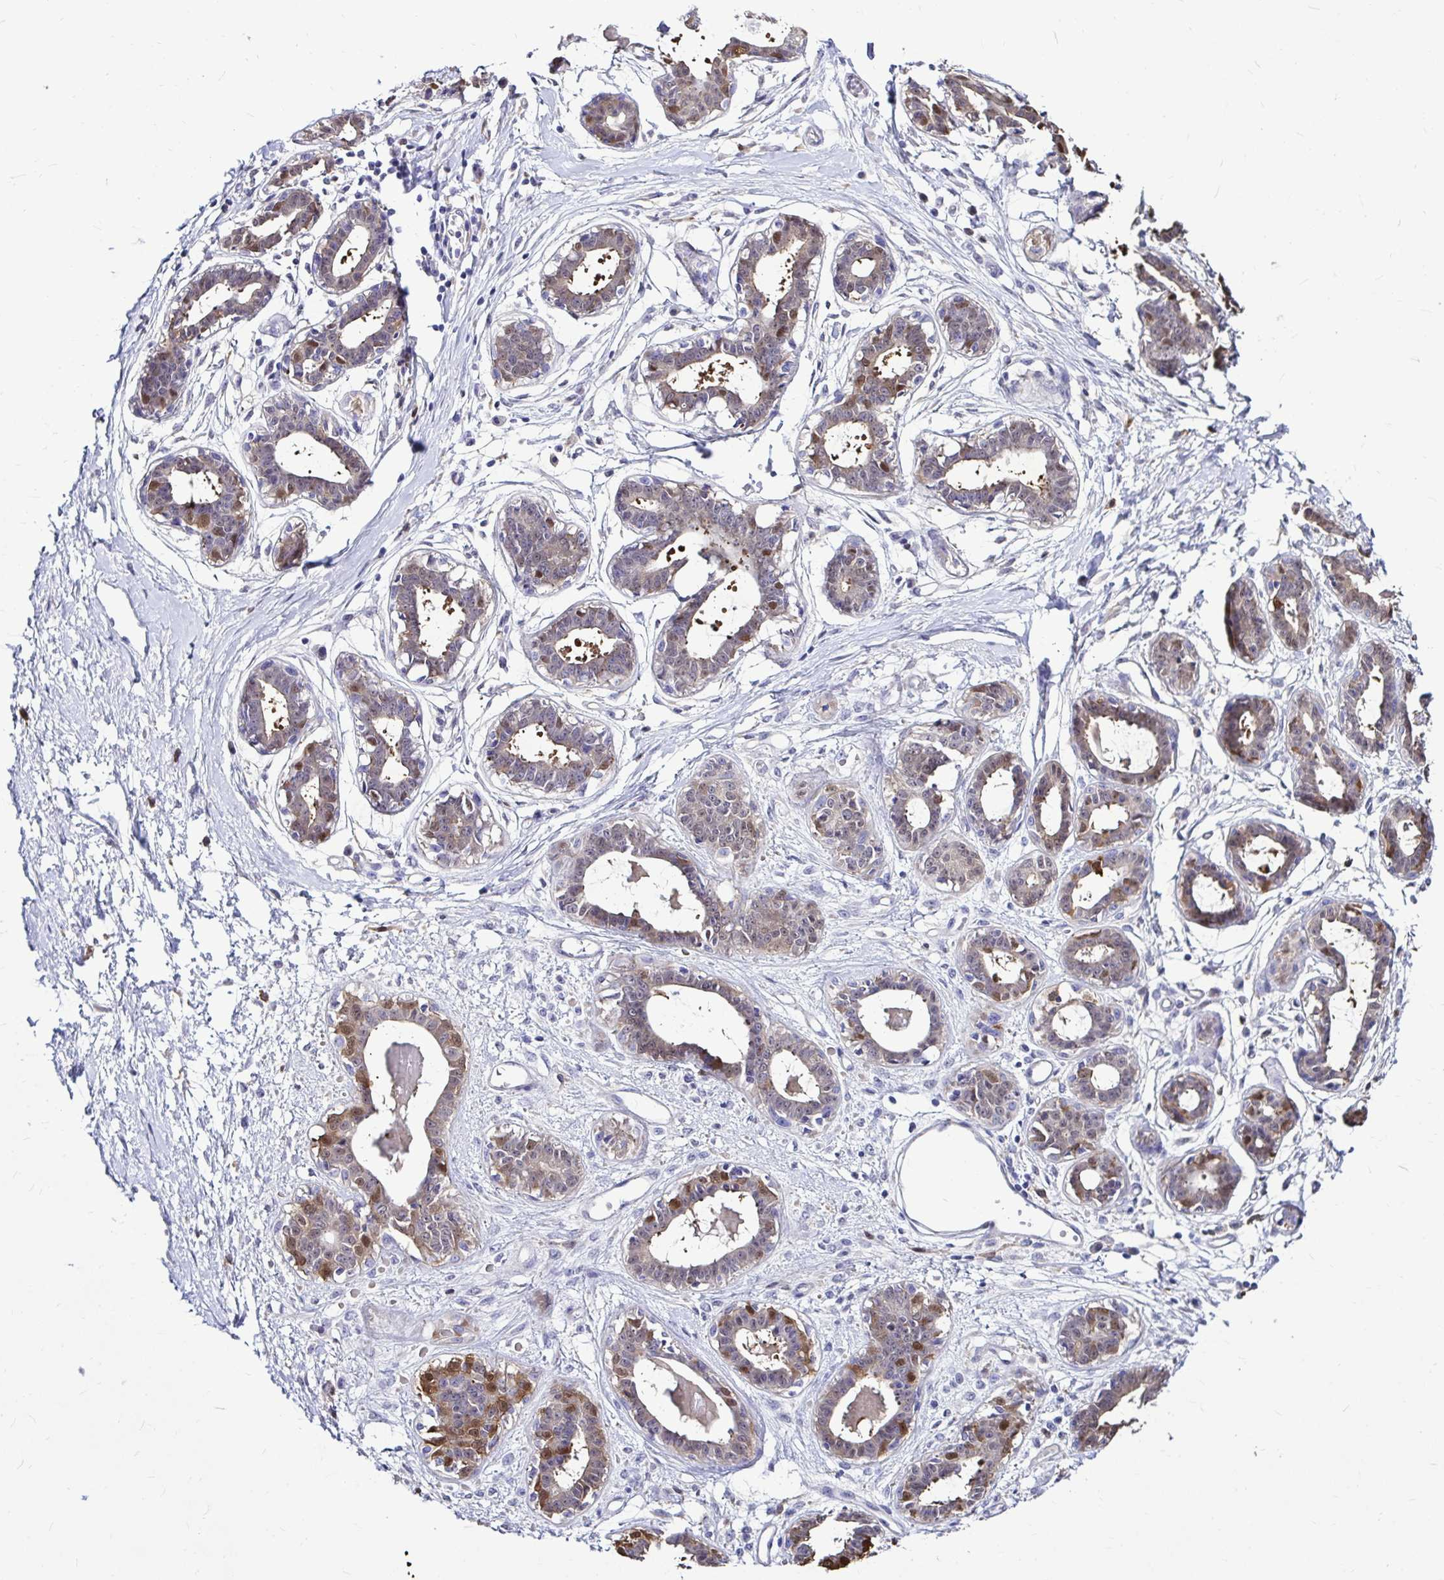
{"staining": {"intensity": "negative", "quantity": "none", "location": "none"}, "tissue": "breast", "cell_type": "Adipocytes", "image_type": "normal", "snomed": [{"axis": "morphology", "description": "Normal tissue, NOS"}, {"axis": "topography", "description": "Breast"}], "caption": "Protein analysis of unremarkable breast demonstrates no significant staining in adipocytes. The staining was performed using DAB to visualize the protein expression in brown, while the nuclei were stained in blue with hematoxylin (Magnification: 20x).", "gene": "IDH1", "patient": {"sex": "female", "age": 45}}